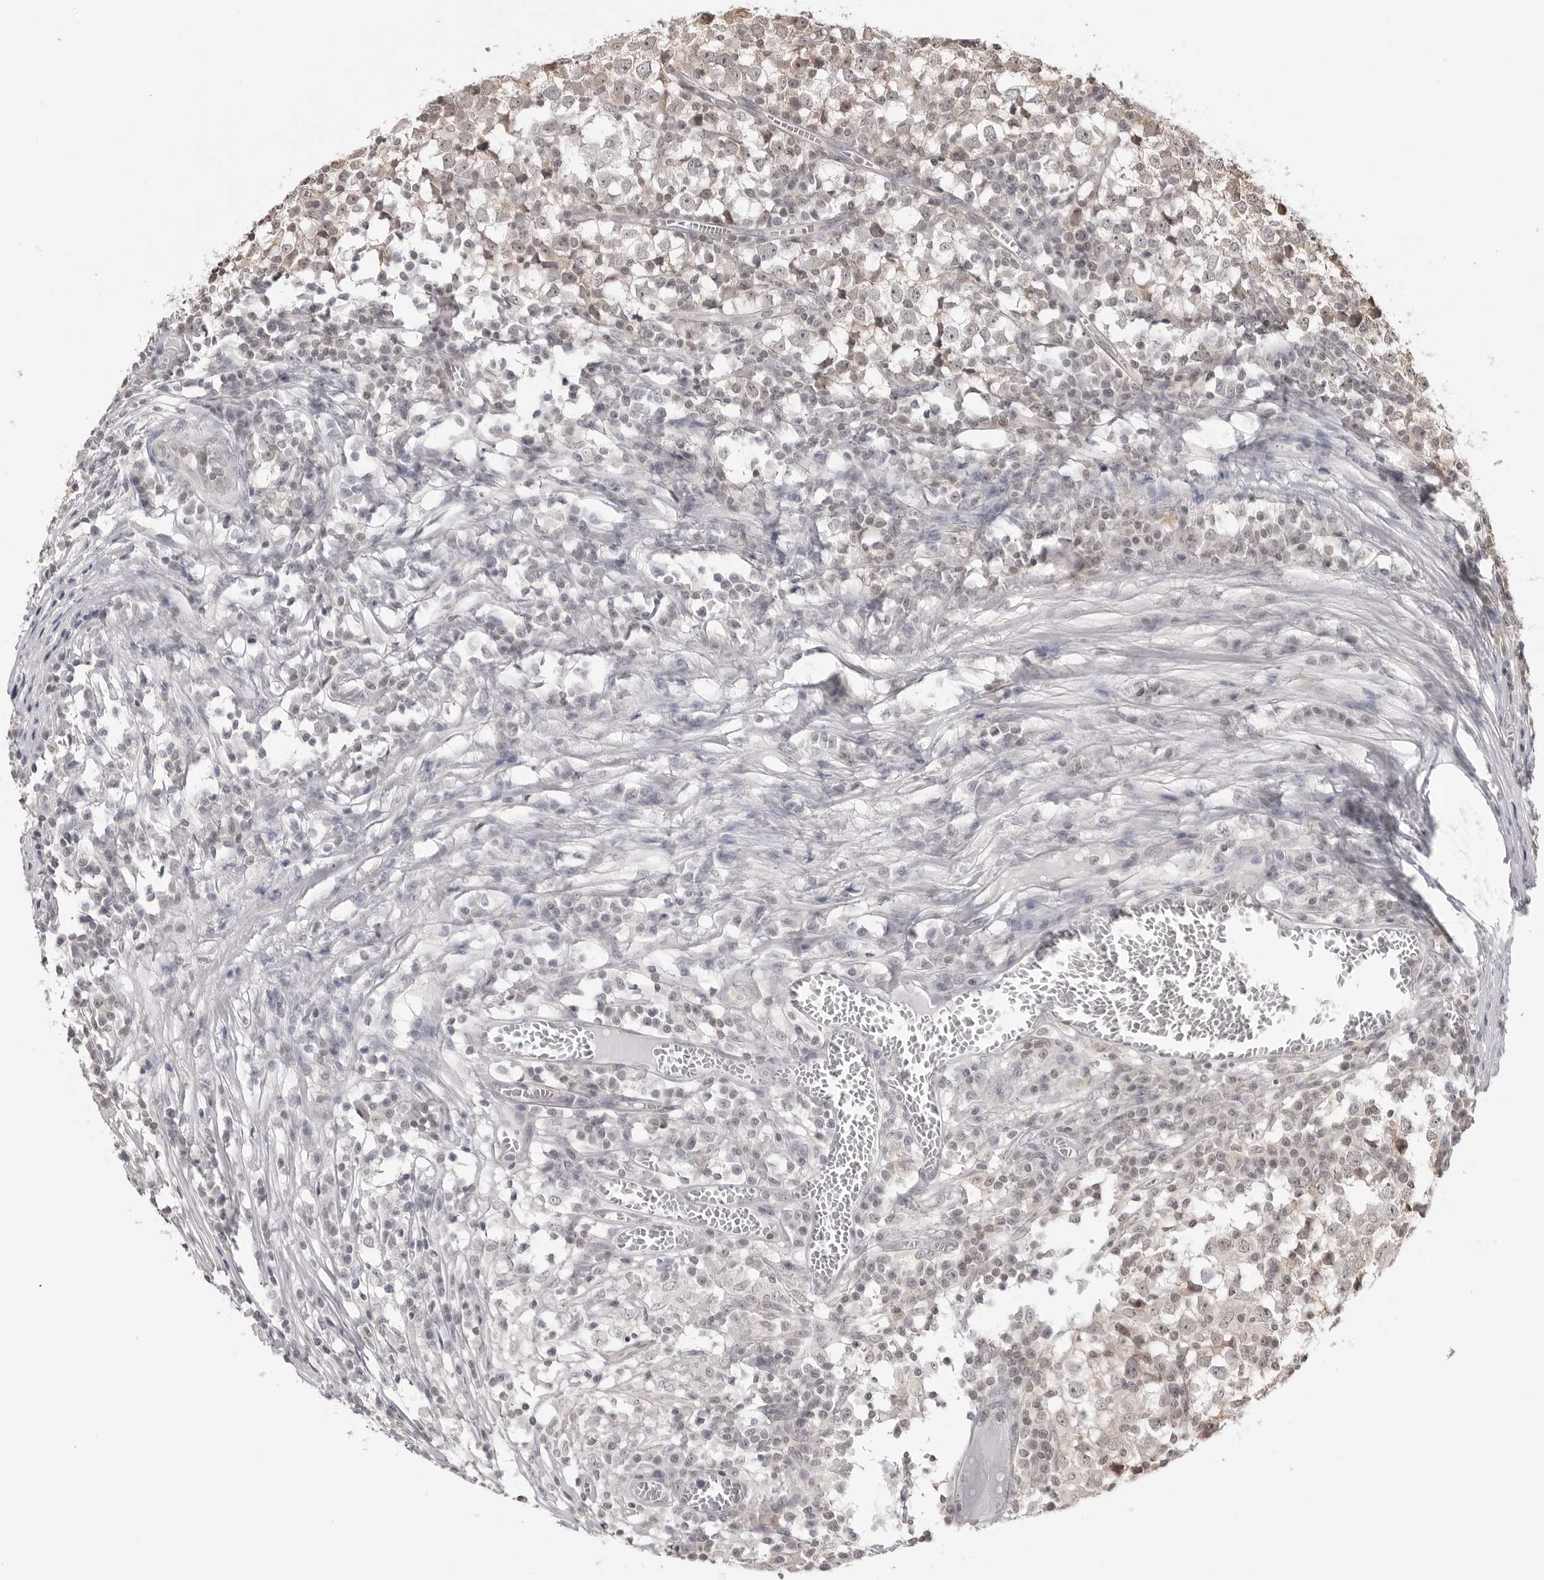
{"staining": {"intensity": "negative", "quantity": "none", "location": "none"}, "tissue": "testis cancer", "cell_type": "Tumor cells", "image_type": "cancer", "snomed": [{"axis": "morphology", "description": "Seminoma, NOS"}, {"axis": "topography", "description": "Testis"}], "caption": "Tumor cells show no significant expression in seminoma (testis).", "gene": "YWHAG", "patient": {"sex": "male", "age": 65}}